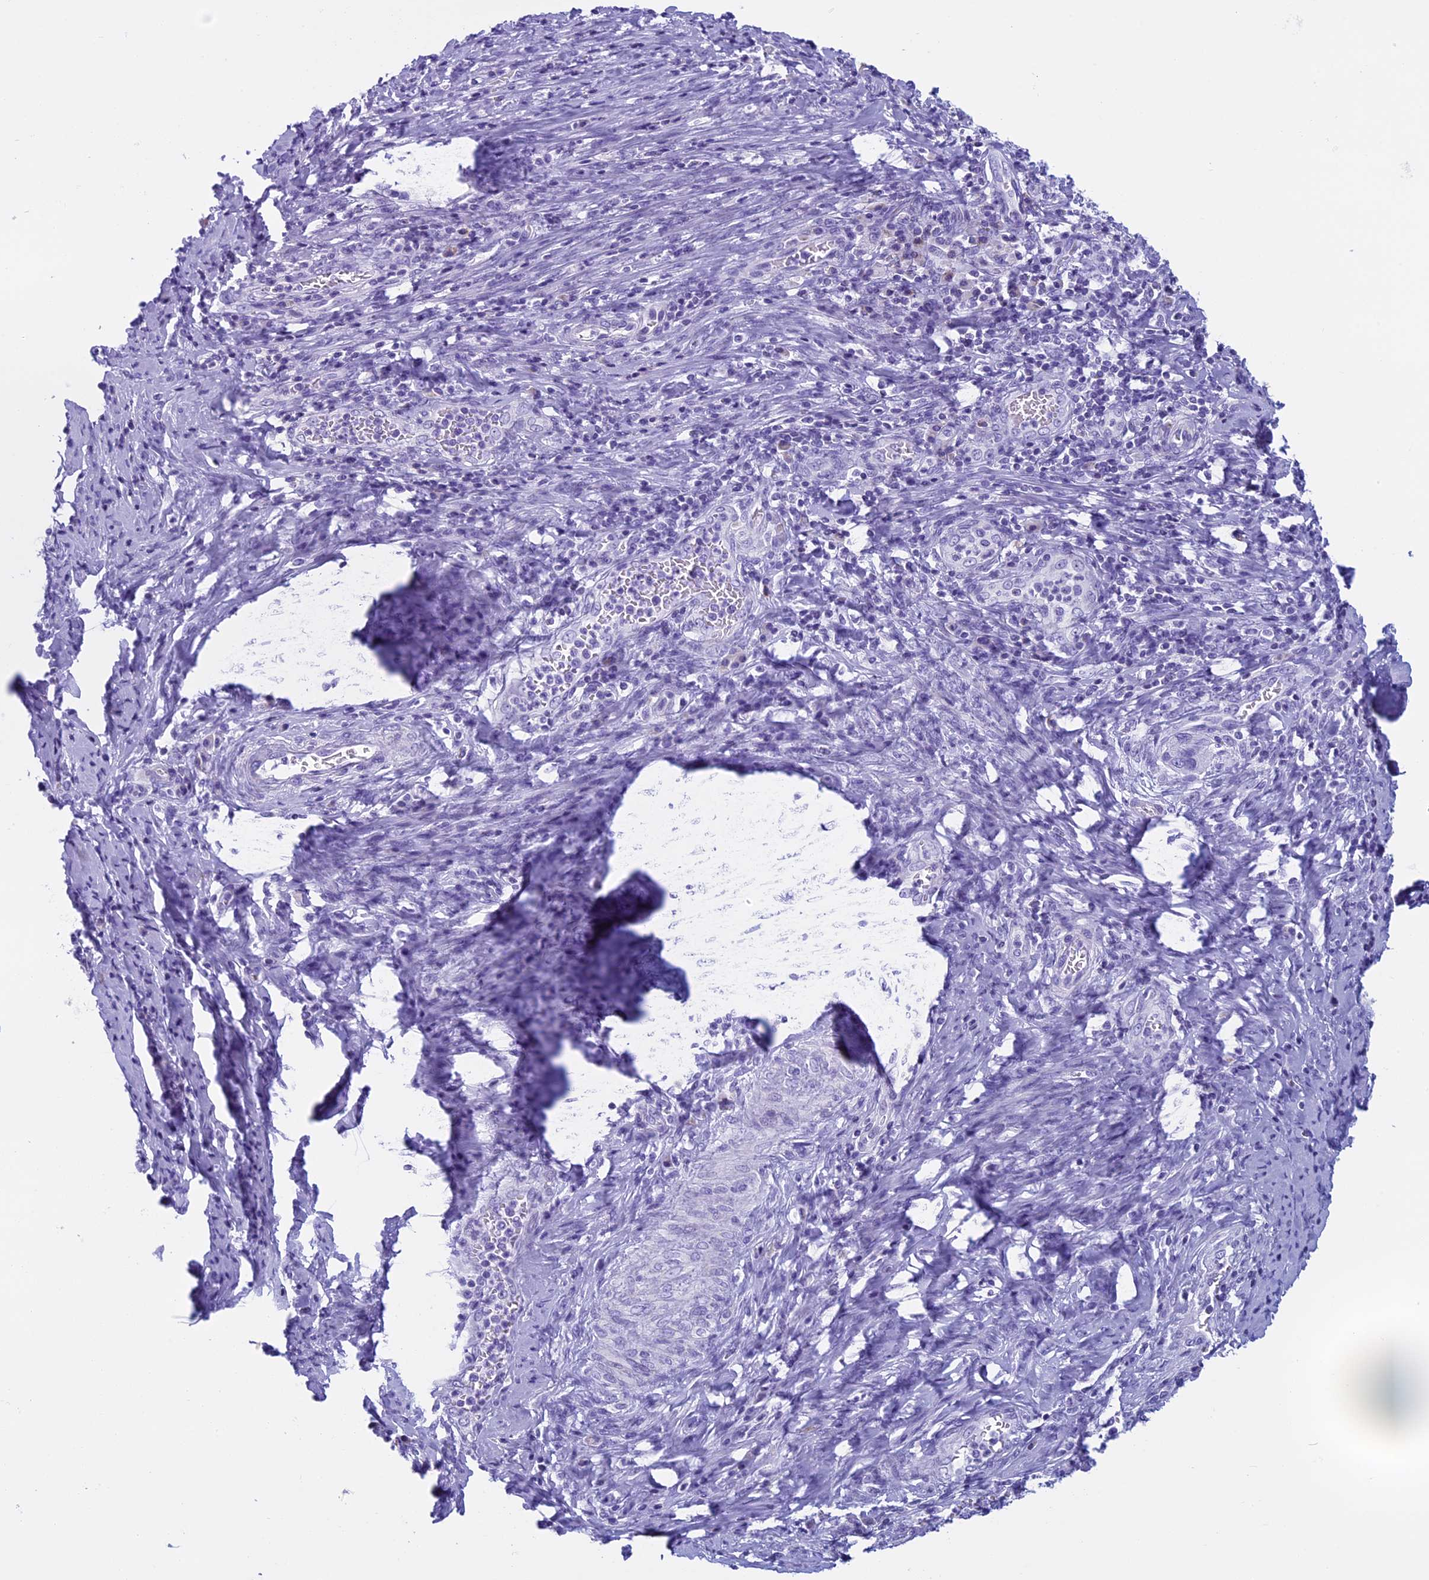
{"staining": {"intensity": "negative", "quantity": "none", "location": "none"}, "tissue": "cervical cancer", "cell_type": "Tumor cells", "image_type": "cancer", "snomed": [{"axis": "morphology", "description": "Squamous cell carcinoma, NOS"}, {"axis": "topography", "description": "Cervix"}], "caption": "Immunohistochemistry (IHC) histopathology image of neoplastic tissue: cervical squamous cell carcinoma stained with DAB displays no significant protein positivity in tumor cells.", "gene": "ZNF563", "patient": {"sex": "female", "age": 53}}